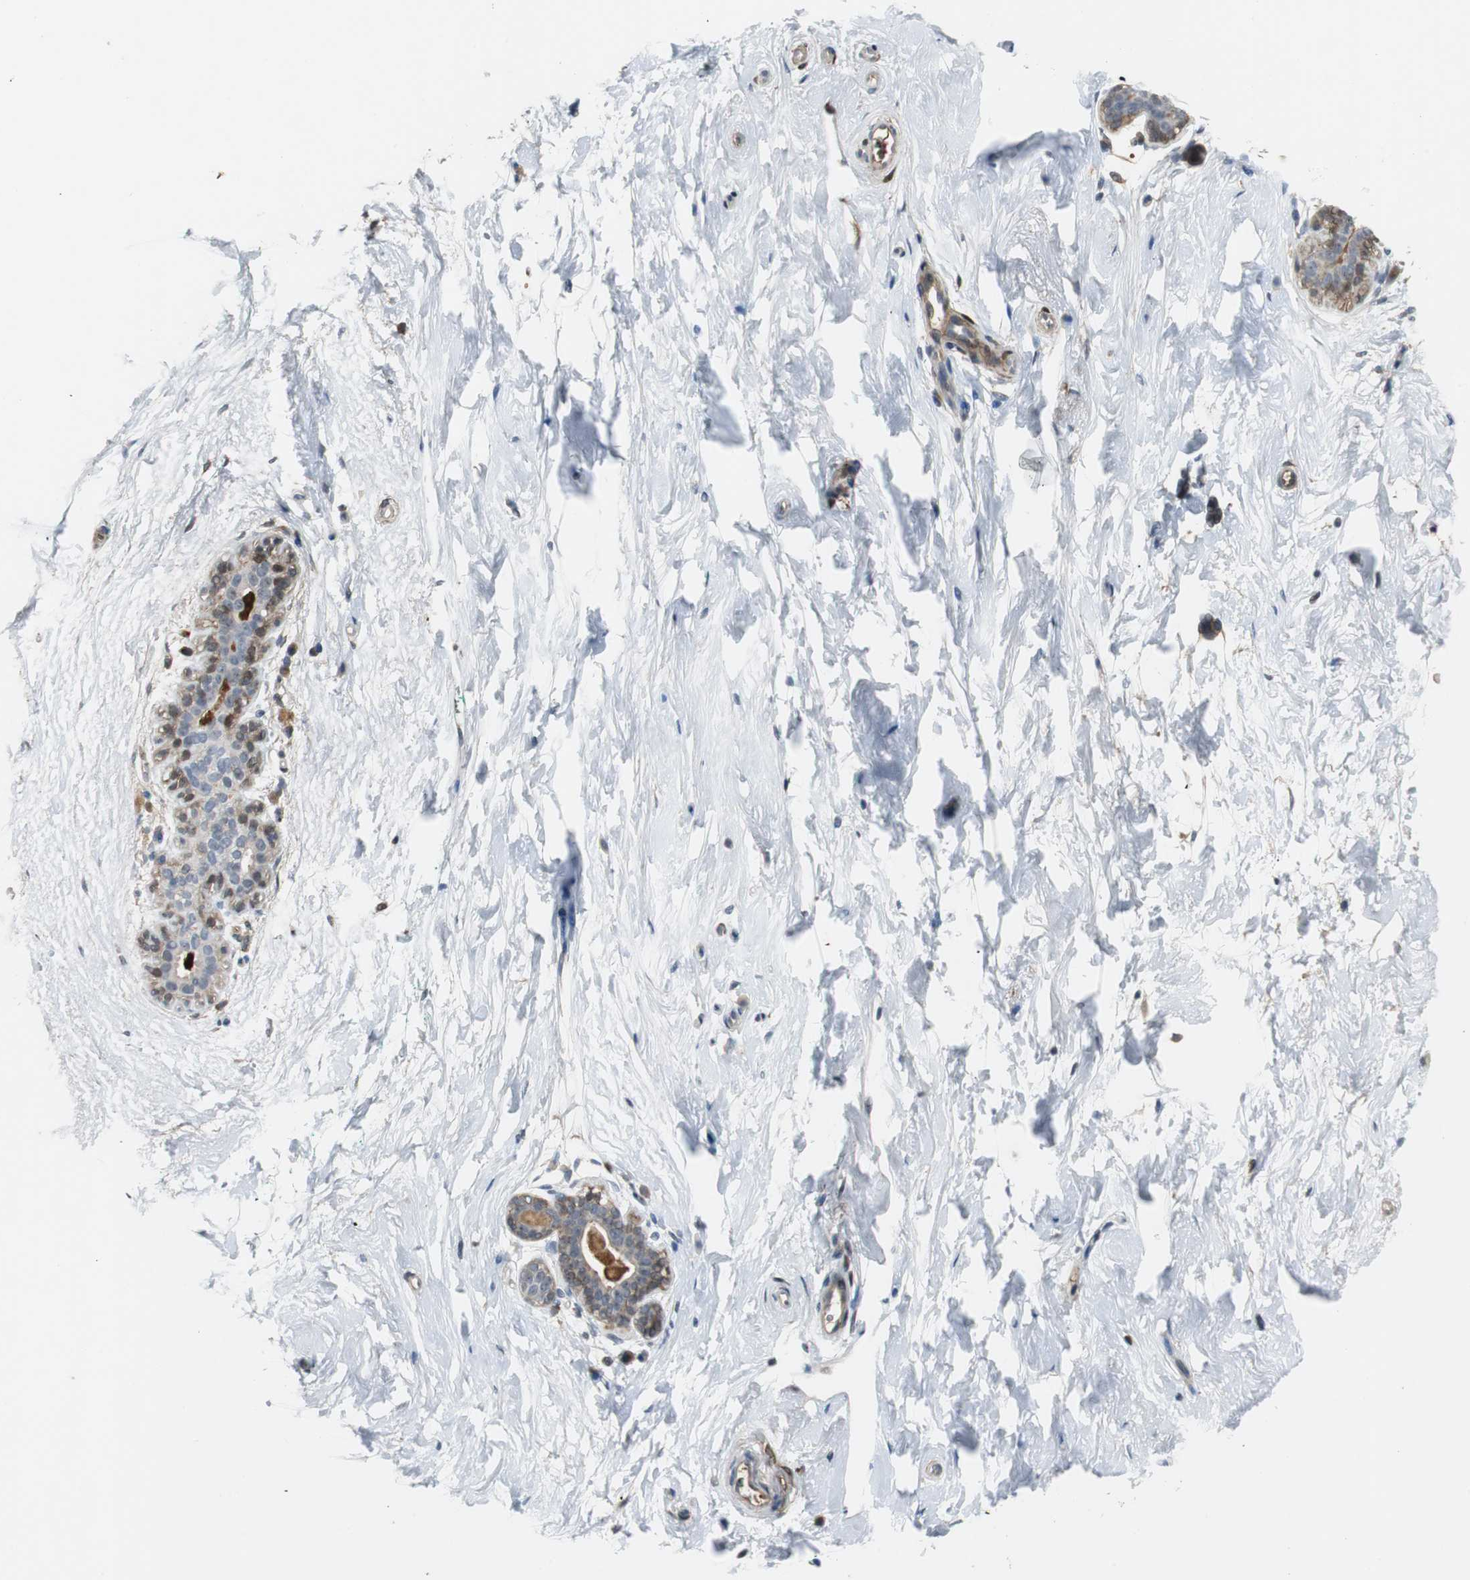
{"staining": {"intensity": "weak", "quantity": ">75%", "location": "cytoplasmic/membranous"}, "tissue": "breast", "cell_type": "Adipocytes", "image_type": "normal", "snomed": [{"axis": "morphology", "description": "Normal tissue, NOS"}, {"axis": "topography", "description": "Breast"}], "caption": "Adipocytes show weak cytoplasmic/membranous positivity in approximately >75% of cells in benign breast. (Brightfield microscopy of DAB IHC at high magnification).", "gene": "FHL2", "patient": {"sex": "female", "age": 52}}